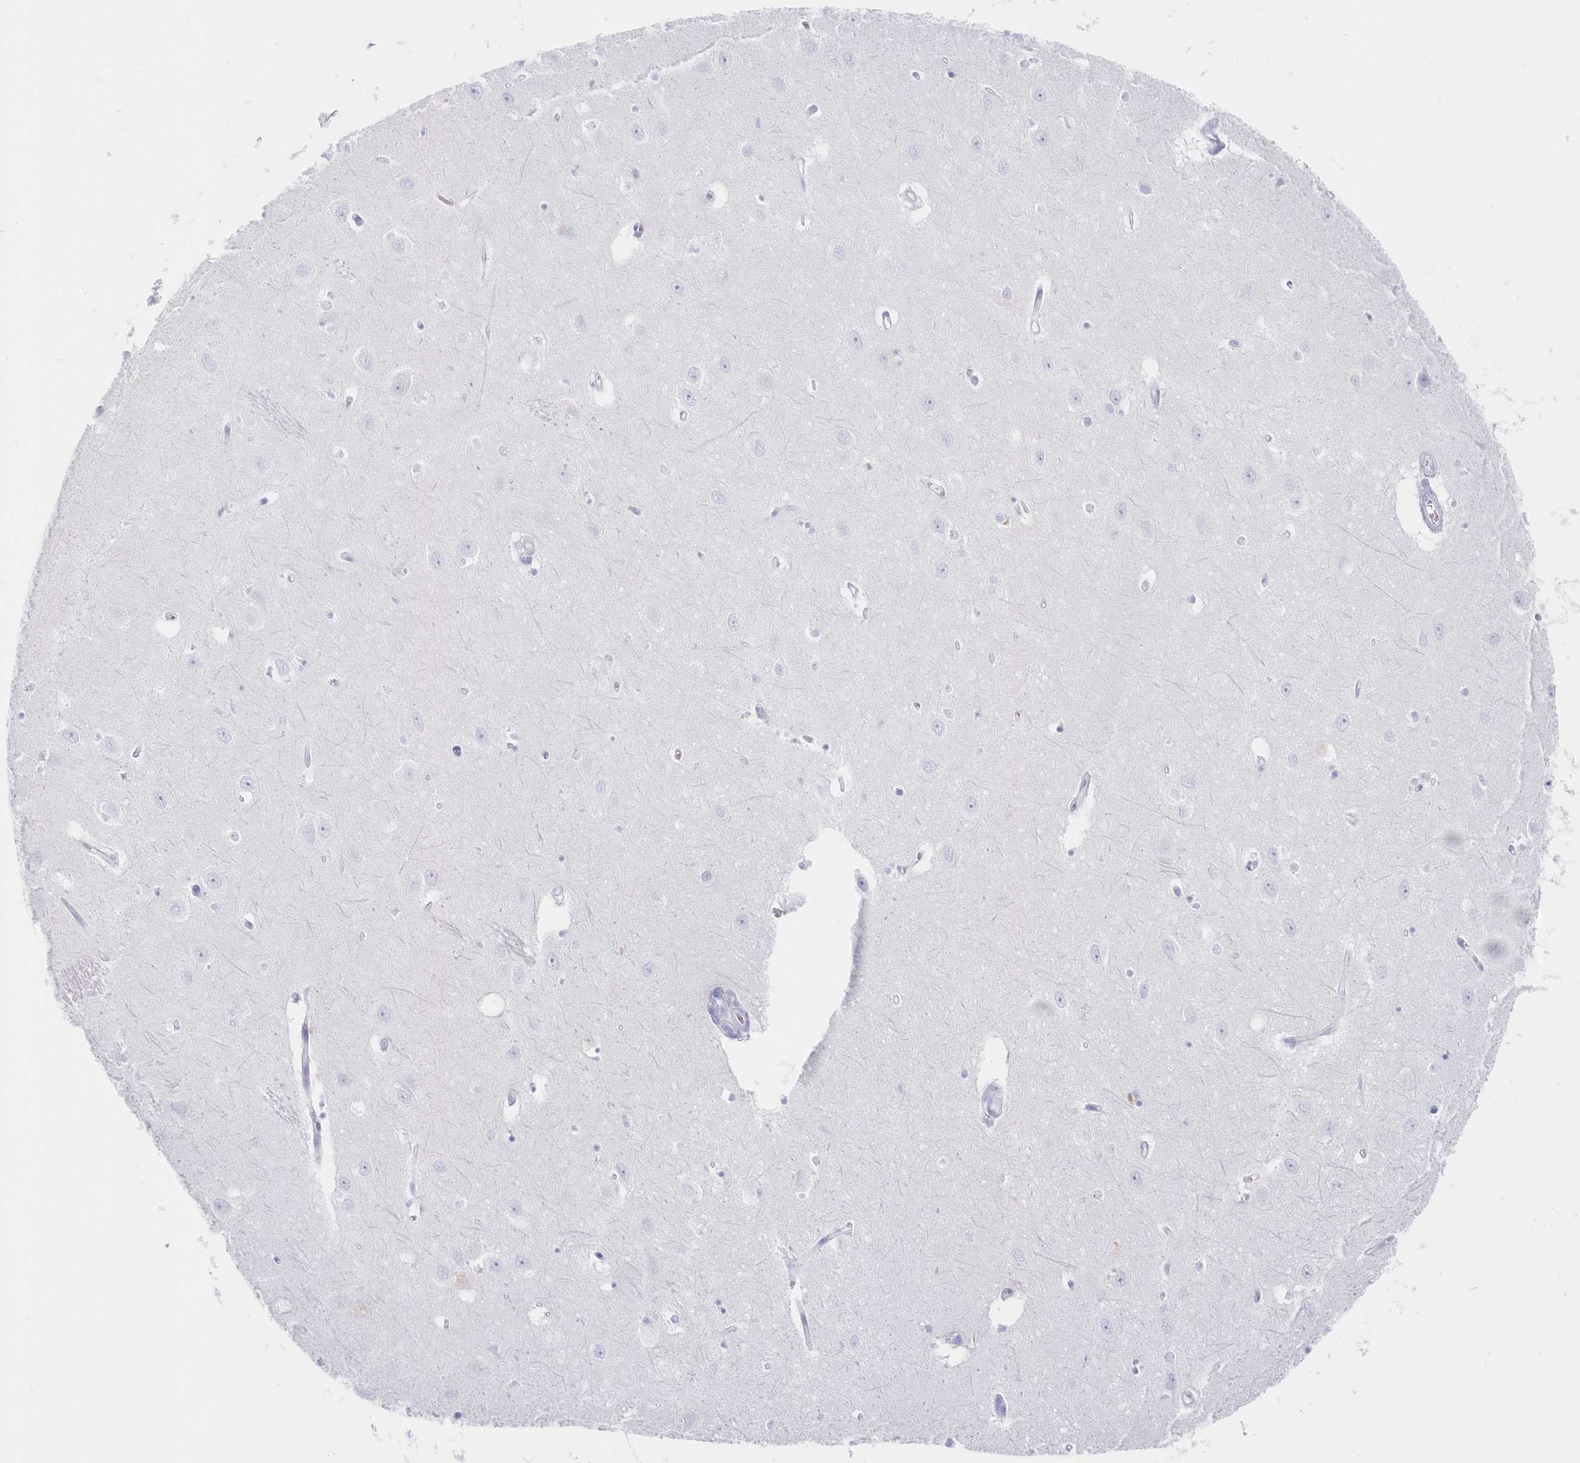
{"staining": {"intensity": "negative", "quantity": "none", "location": "none"}, "tissue": "hippocampus", "cell_type": "Glial cells", "image_type": "normal", "snomed": [{"axis": "morphology", "description": "Normal tissue, NOS"}, {"axis": "topography", "description": "Hippocampus"}], "caption": "DAB immunohistochemical staining of benign human hippocampus reveals no significant staining in glial cells.", "gene": "CSNK1G2", "patient": {"sex": "female", "age": 64}}